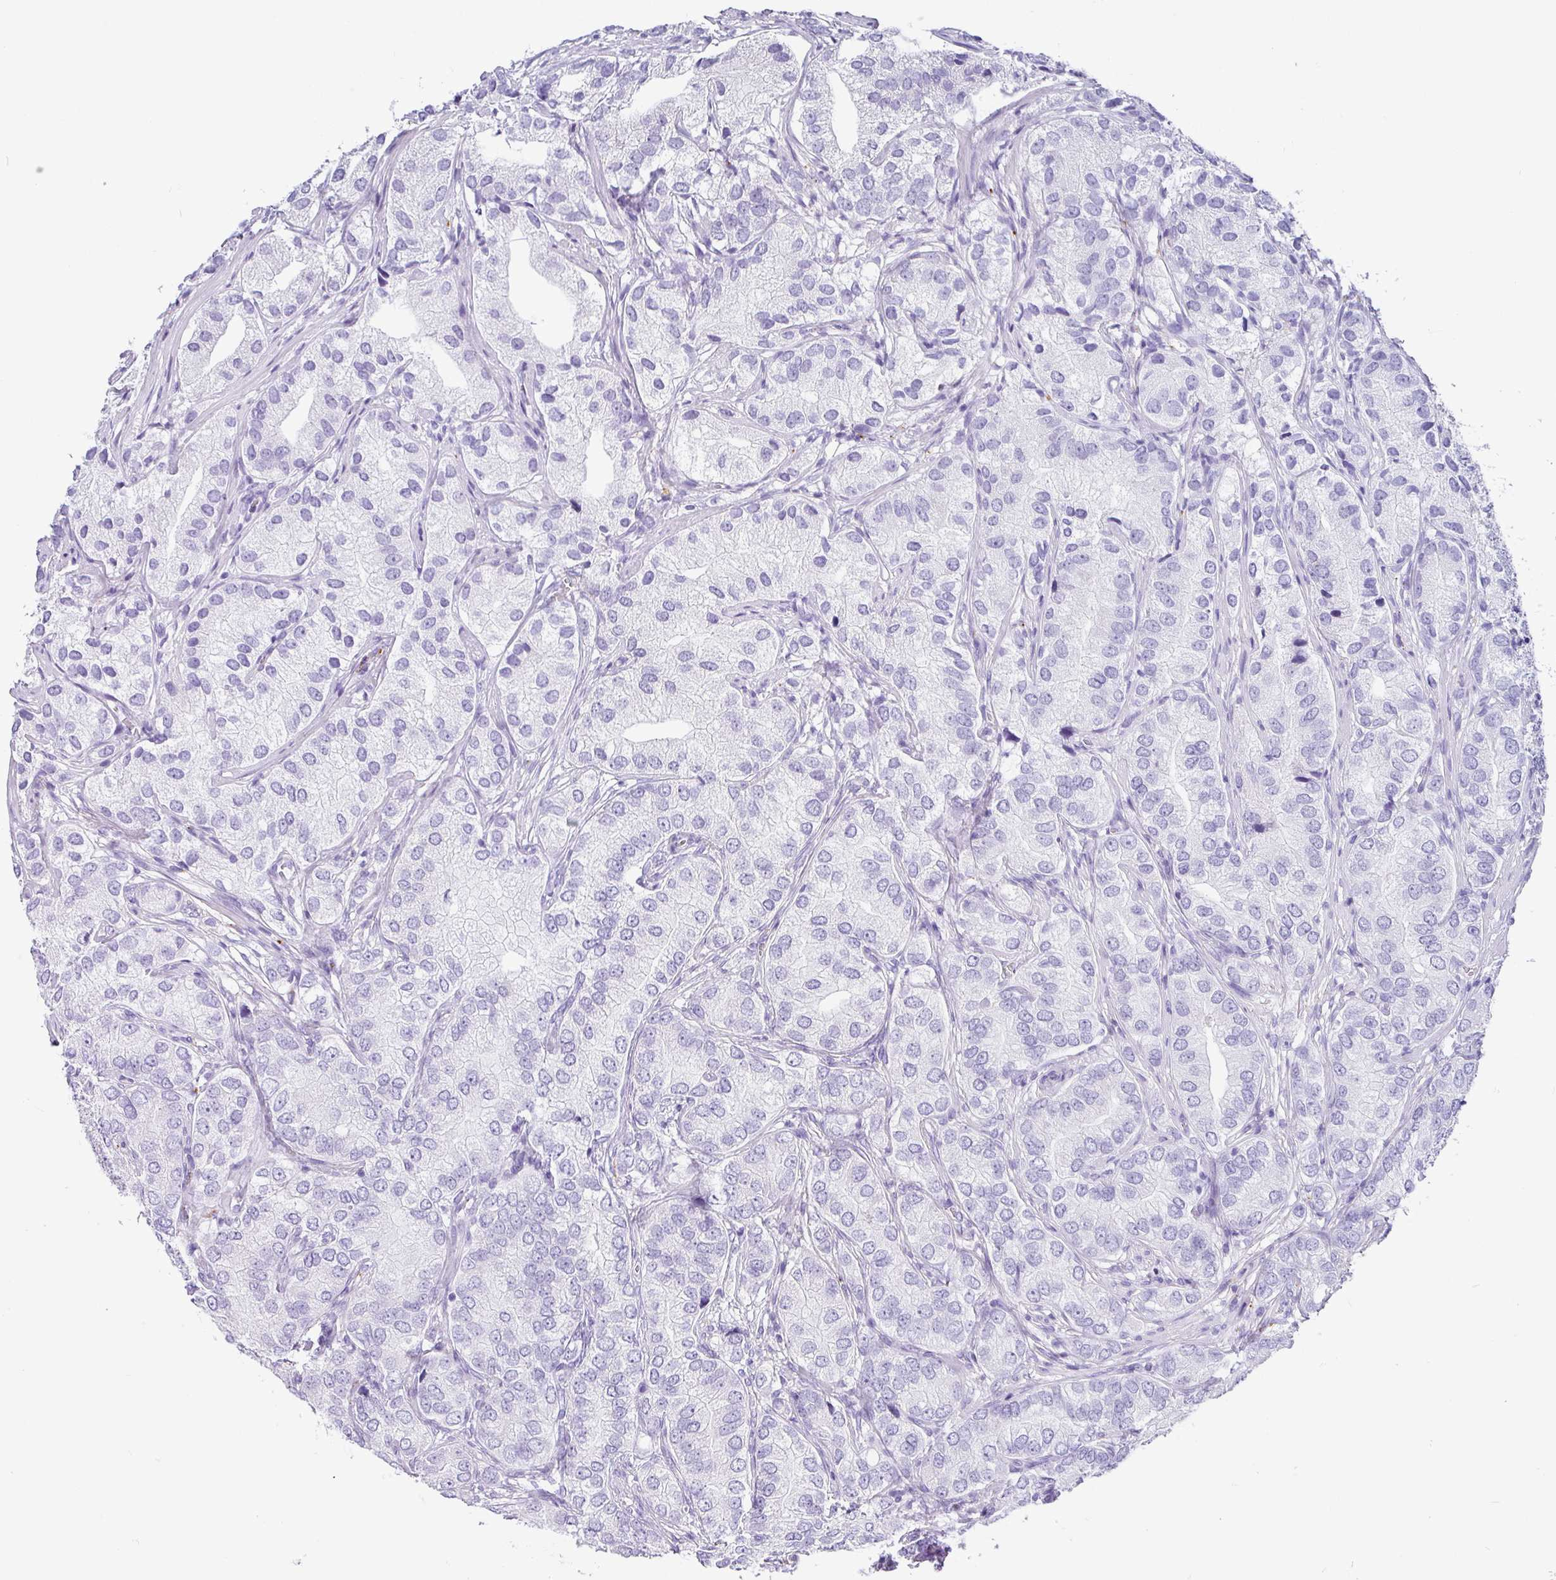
{"staining": {"intensity": "negative", "quantity": "none", "location": "none"}, "tissue": "prostate cancer", "cell_type": "Tumor cells", "image_type": "cancer", "snomed": [{"axis": "morphology", "description": "Adenocarcinoma, High grade"}, {"axis": "topography", "description": "Prostate"}], "caption": "Prostate cancer (high-grade adenocarcinoma) was stained to show a protein in brown. There is no significant expression in tumor cells.", "gene": "ZG16", "patient": {"sex": "male", "age": 82}}